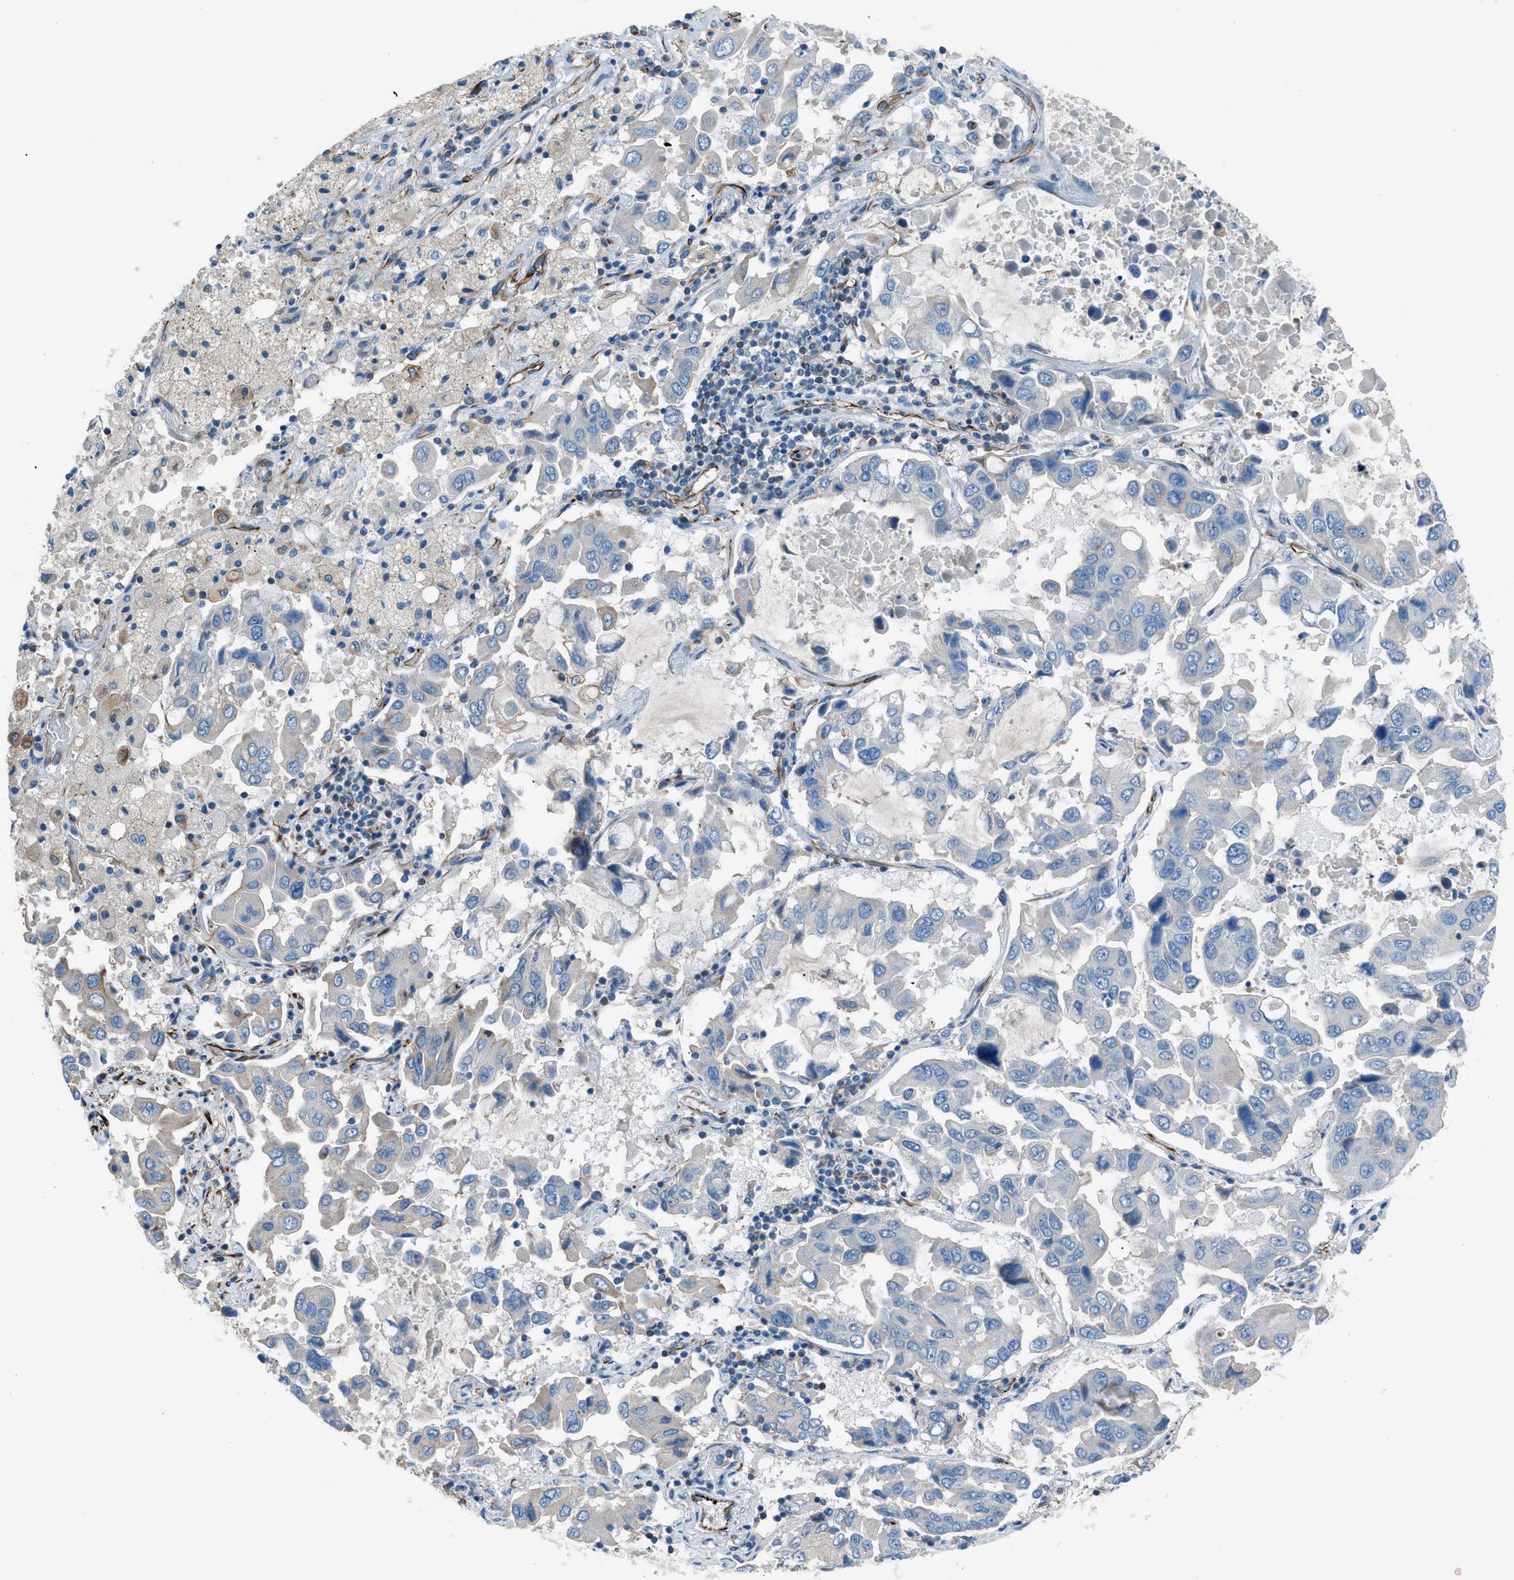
{"staining": {"intensity": "negative", "quantity": "none", "location": "none"}, "tissue": "lung cancer", "cell_type": "Tumor cells", "image_type": "cancer", "snomed": [{"axis": "morphology", "description": "Adenocarcinoma, NOS"}, {"axis": "topography", "description": "Lung"}], "caption": "Tumor cells are negative for brown protein staining in lung cancer.", "gene": "CABP7", "patient": {"sex": "male", "age": 64}}